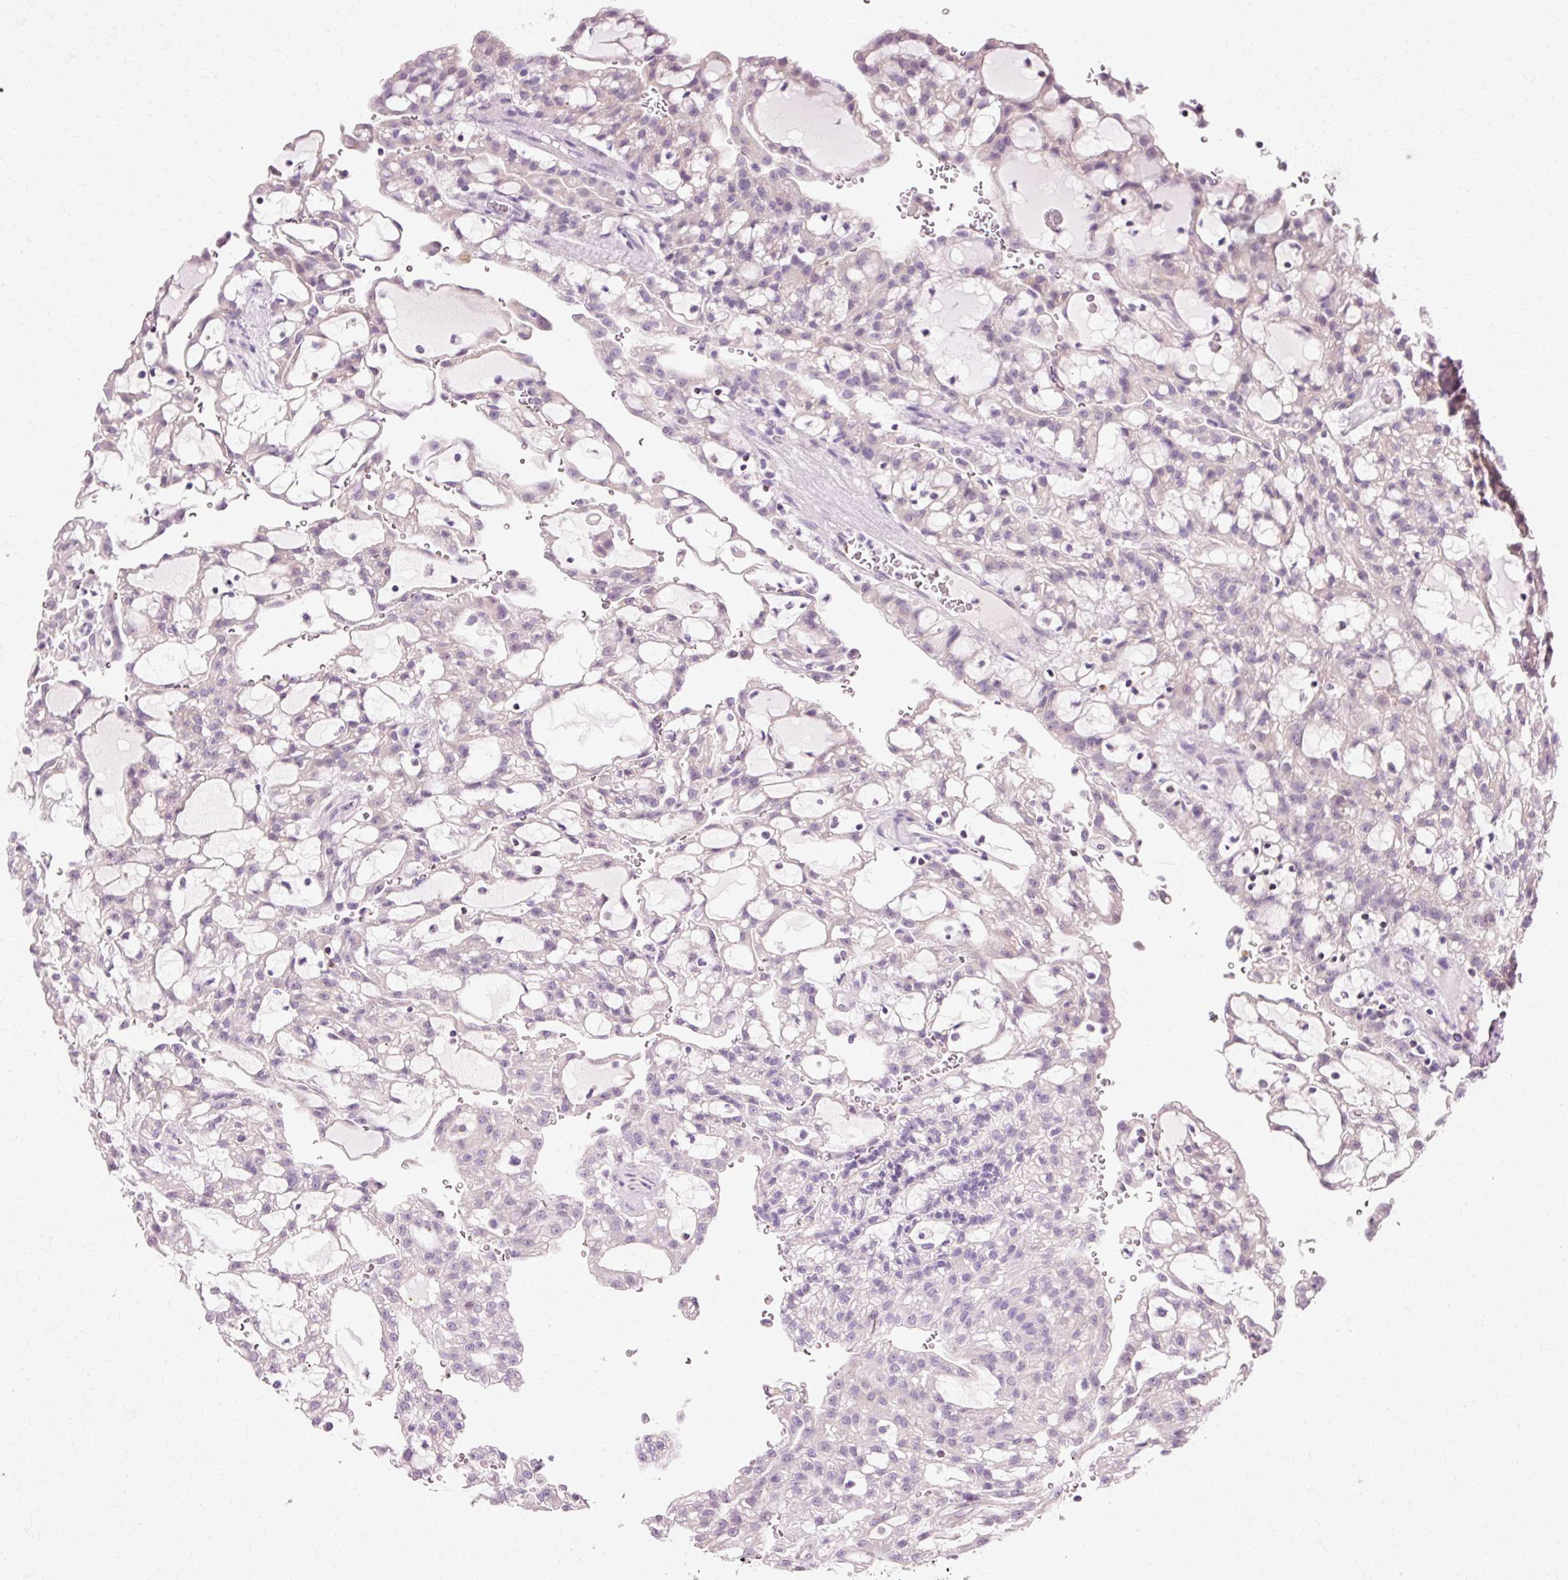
{"staining": {"intensity": "negative", "quantity": "none", "location": "none"}, "tissue": "renal cancer", "cell_type": "Tumor cells", "image_type": "cancer", "snomed": [{"axis": "morphology", "description": "Adenocarcinoma, NOS"}, {"axis": "topography", "description": "Kidney"}], "caption": "A high-resolution photomicrograph shows immunohistochemistry (IHC) staining of renal cancer, which shows no significant positivity in tumor cells. (Brightfield microscopy of DAB (3,3'-diaminobenzidine) IHC at high magnification).", "gene": "VN1R2", "patient": {"sex": "male", "age": 63}}